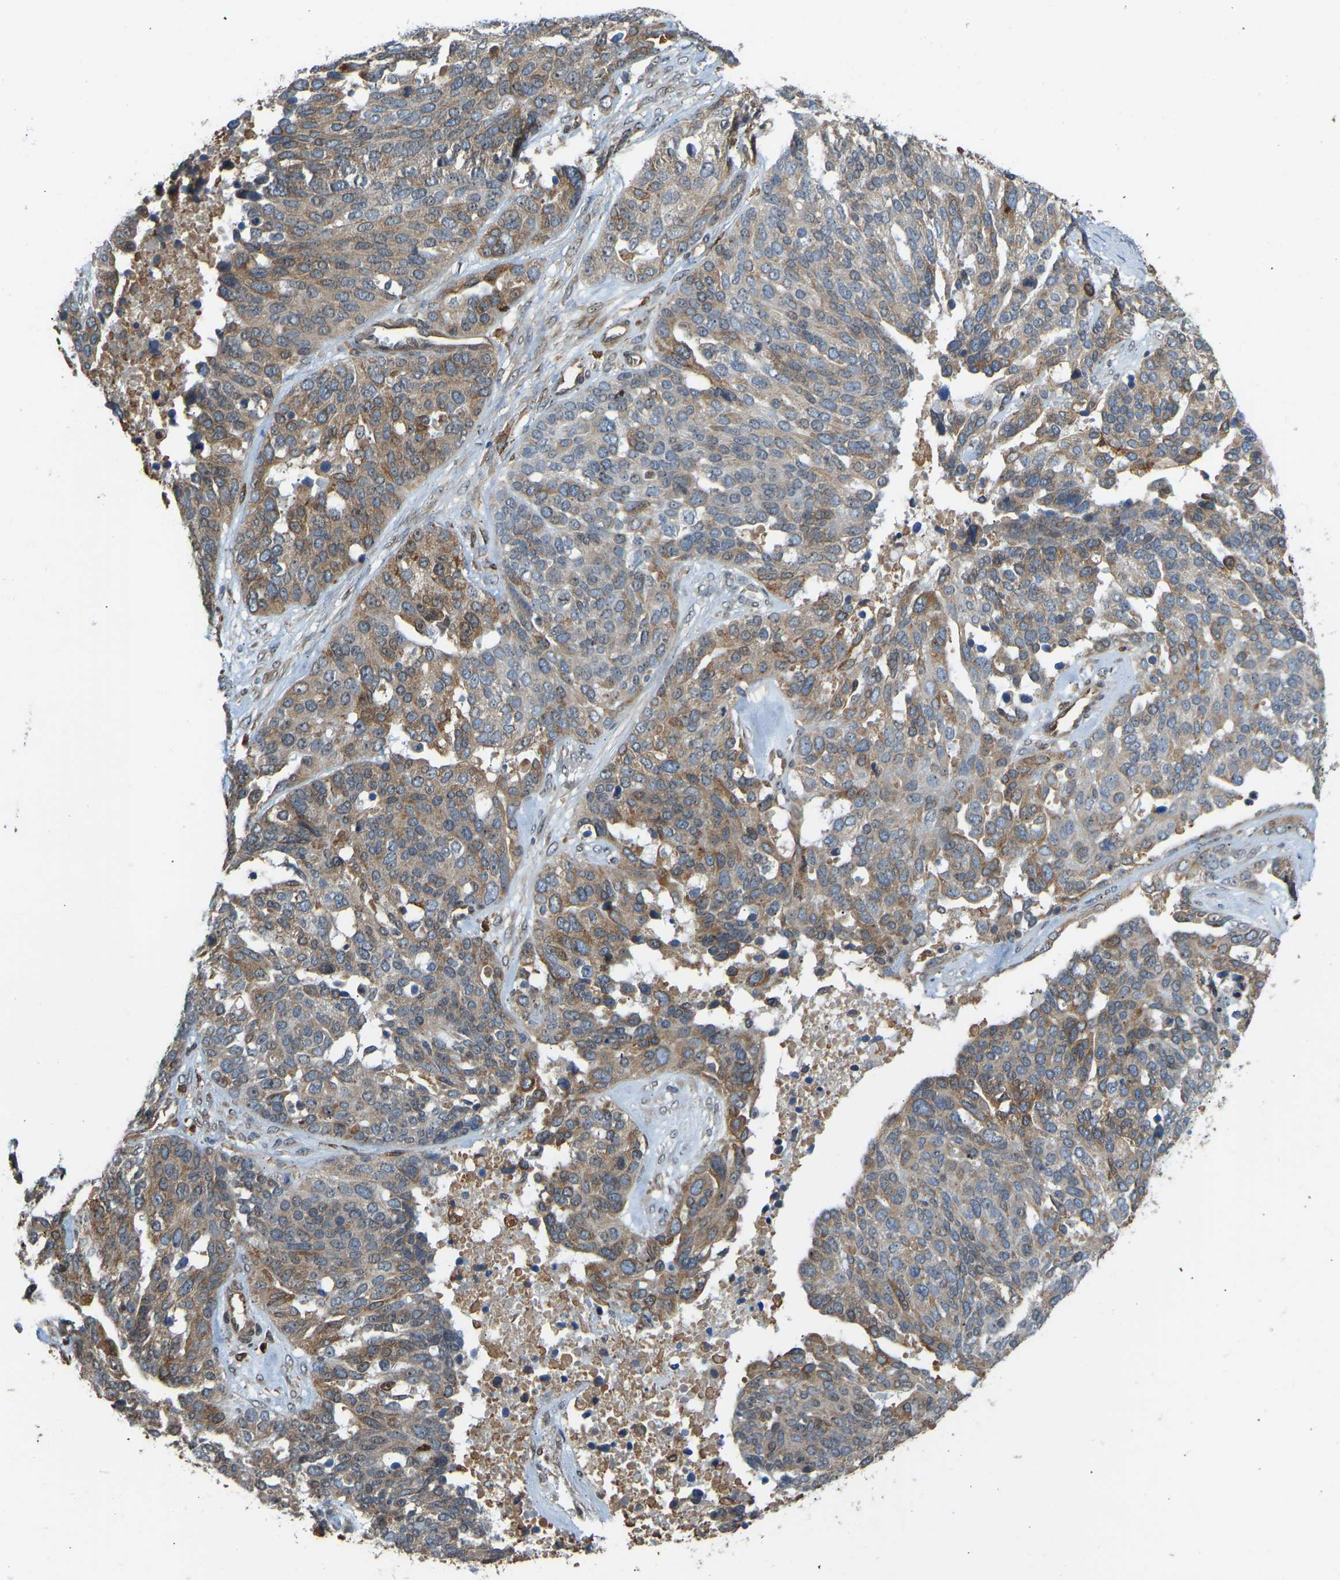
{"staining": {"intensity": "moderate", "quantity": "25%-75%", "location": "cytoplasmic/membranous,nuclear"}, "tissue": "ovarian cancer", "cell_type": "Tumor cells", "image_type": "cancer", "snomed": [{"axis": "morphology", "description": "Cystadenocarcinoma, serous, NOS"}, {"axis": "topography", "description": "Ovary"}], "caption": "Human ovarian serous cystadenocarcinoma stained for a protein (brown) displays moderate cytoplasmic/membranous and nuclear positive expression in about 25%-75% of tumor cells.", "gene": "OS9", "patient": {"sex": "female", "age": 44}}